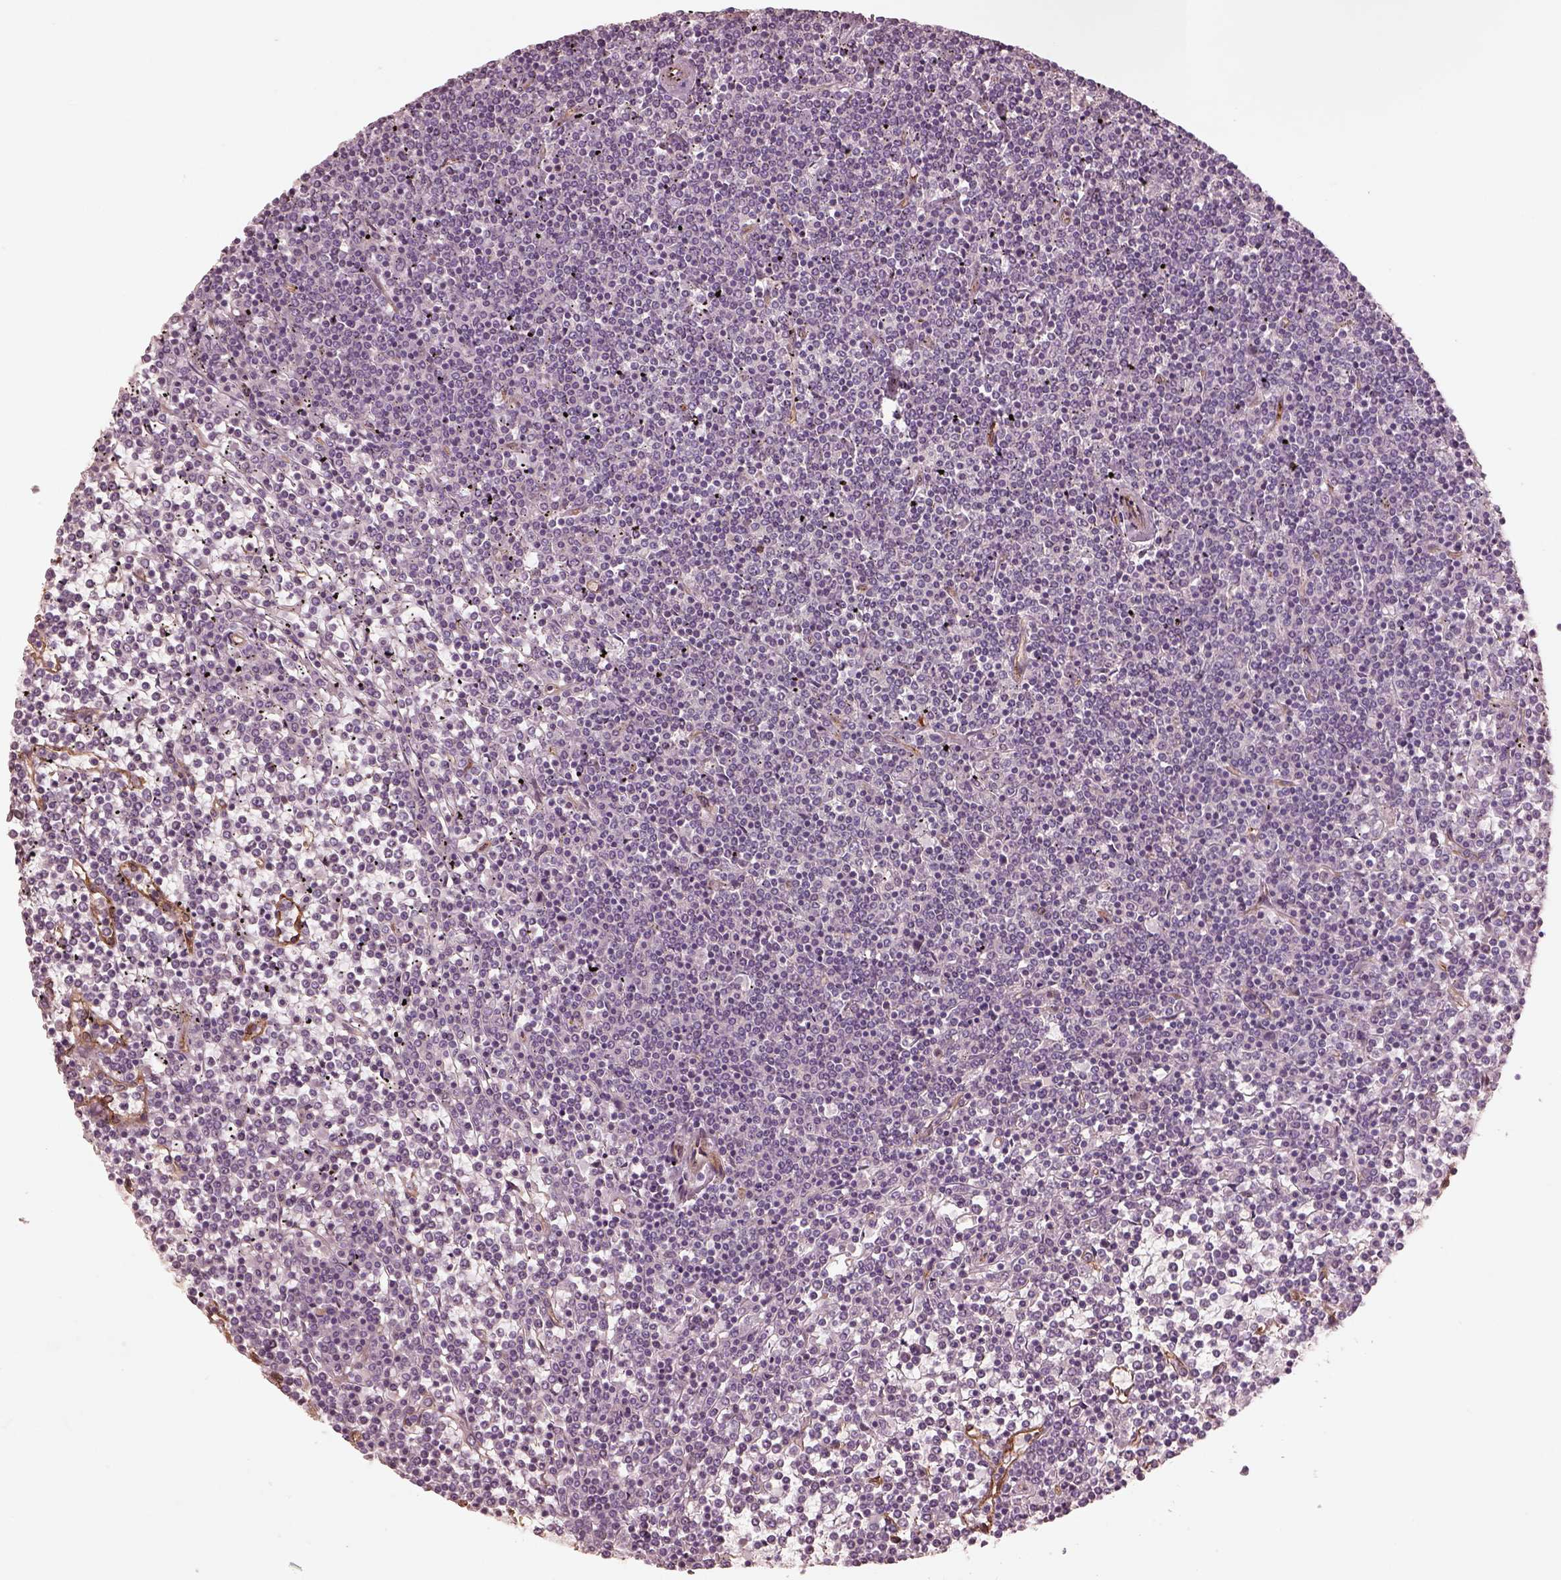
{"staining": {"intensity": "negative", "quantity": "none", "location": "none"}, "tissue": "lymphoma", "cell_type": "Tumor cells", "image_type": "cancer", "snomed": [{"axis": "morphology", "description": "Malignant lymphoma, non-Hodgkin's type, Low grade"}, {"axis": "topography", "description": "Spleen"}], "caption": "Tumor cells show no significant staining in lymphoma. (IHC, brightfield microscopy, high magnification).", "gene": "CRYM", "patient": {"sex": "female", "age": 19}}